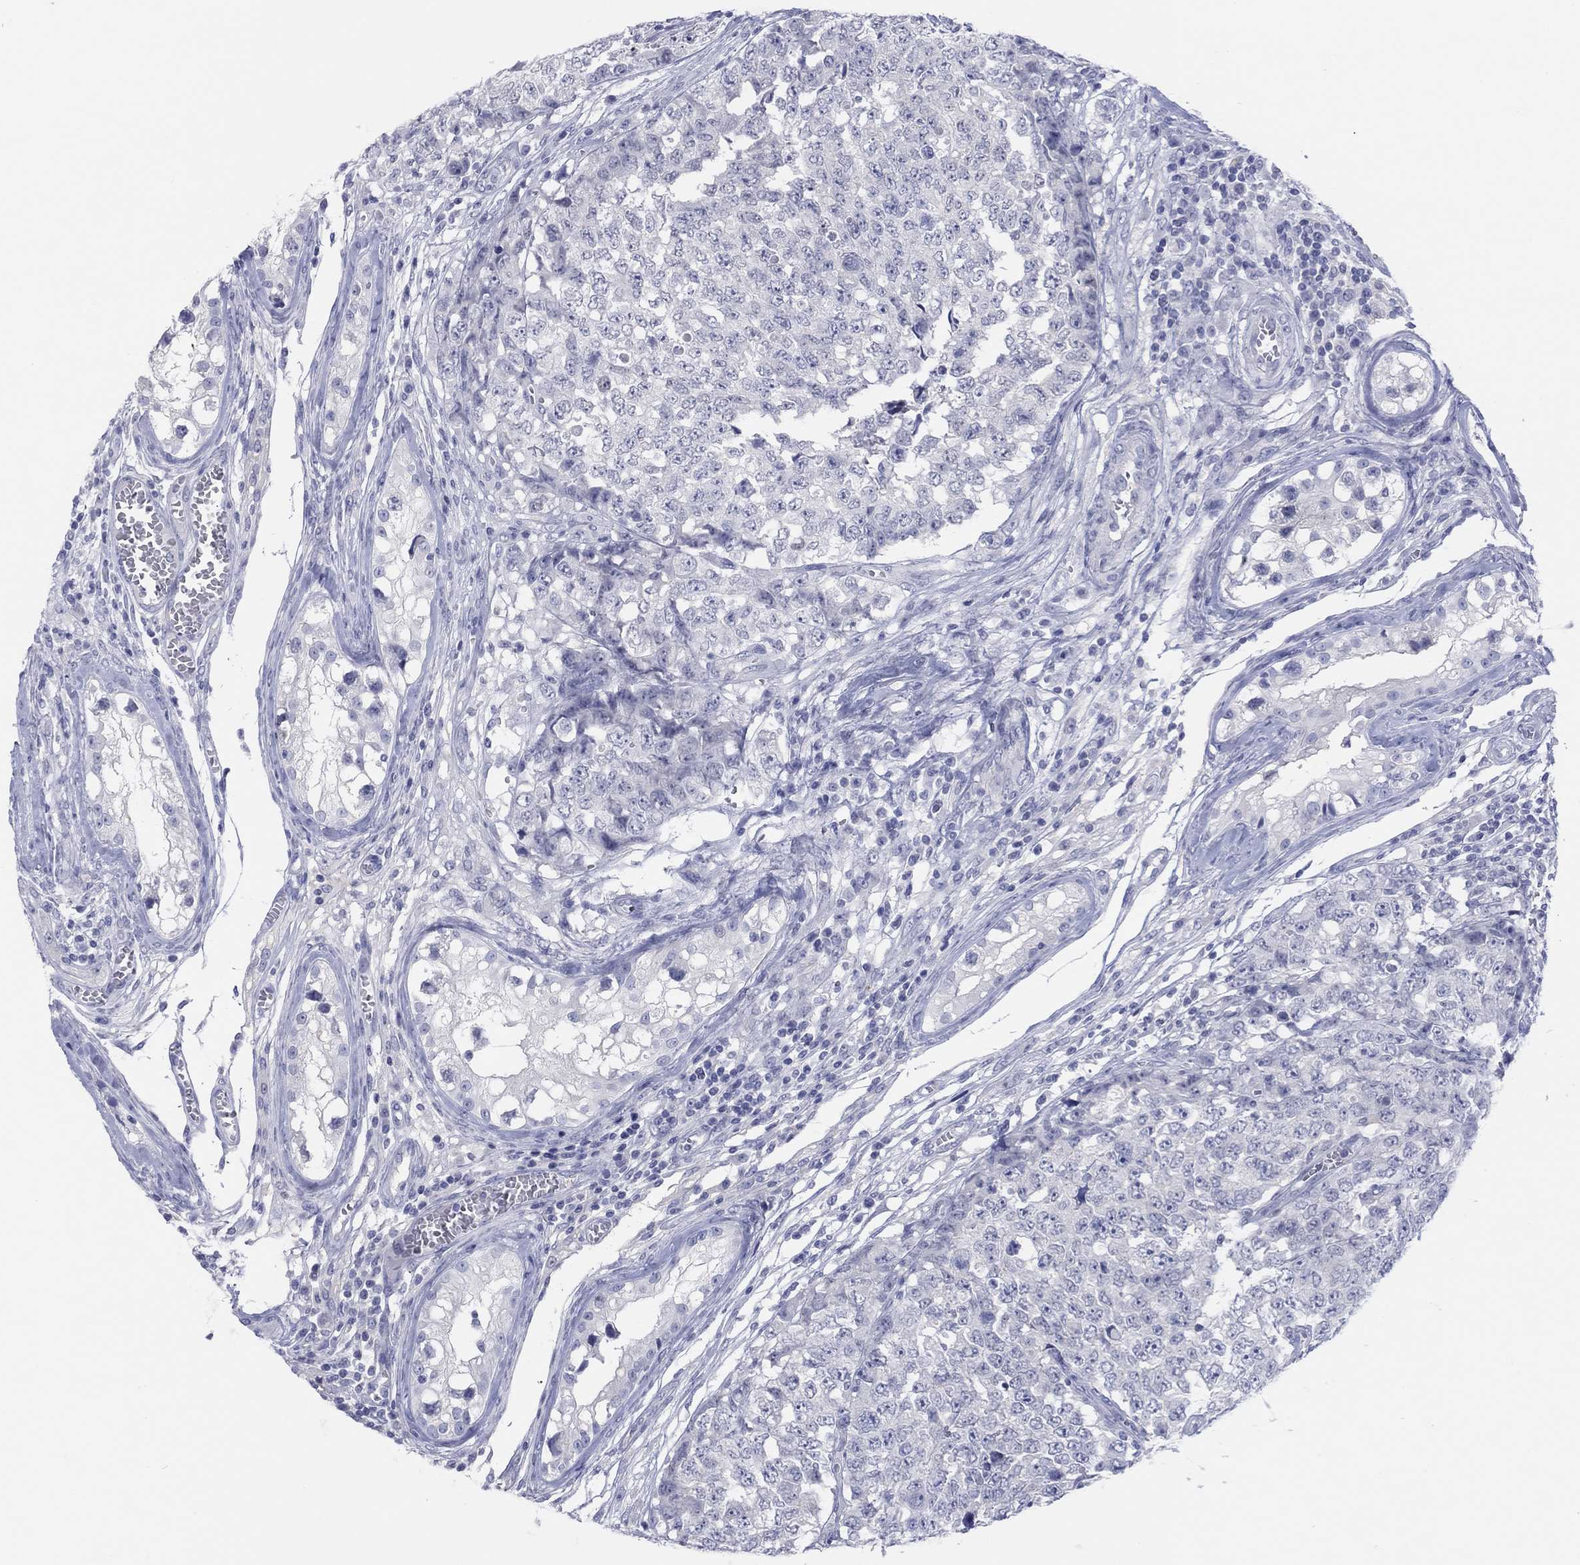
{"staining": {"intensity": "negative", "quantity": "none", "location": "none"}, "tissue": "testis cancer", "cell_type": "Tumor cells", "image_type": "cancer", "snomed": [{"axis": "morphology", "description": "Carcinoma, Embryonal, NOS"}, {"axis": "topography", "description": "Testis"}], "caption": "The histopathology image displays no staining of tumor cells in testis cancer.", "gene": "CPNE6", "patient": {"sex": "male", "age": 23}}